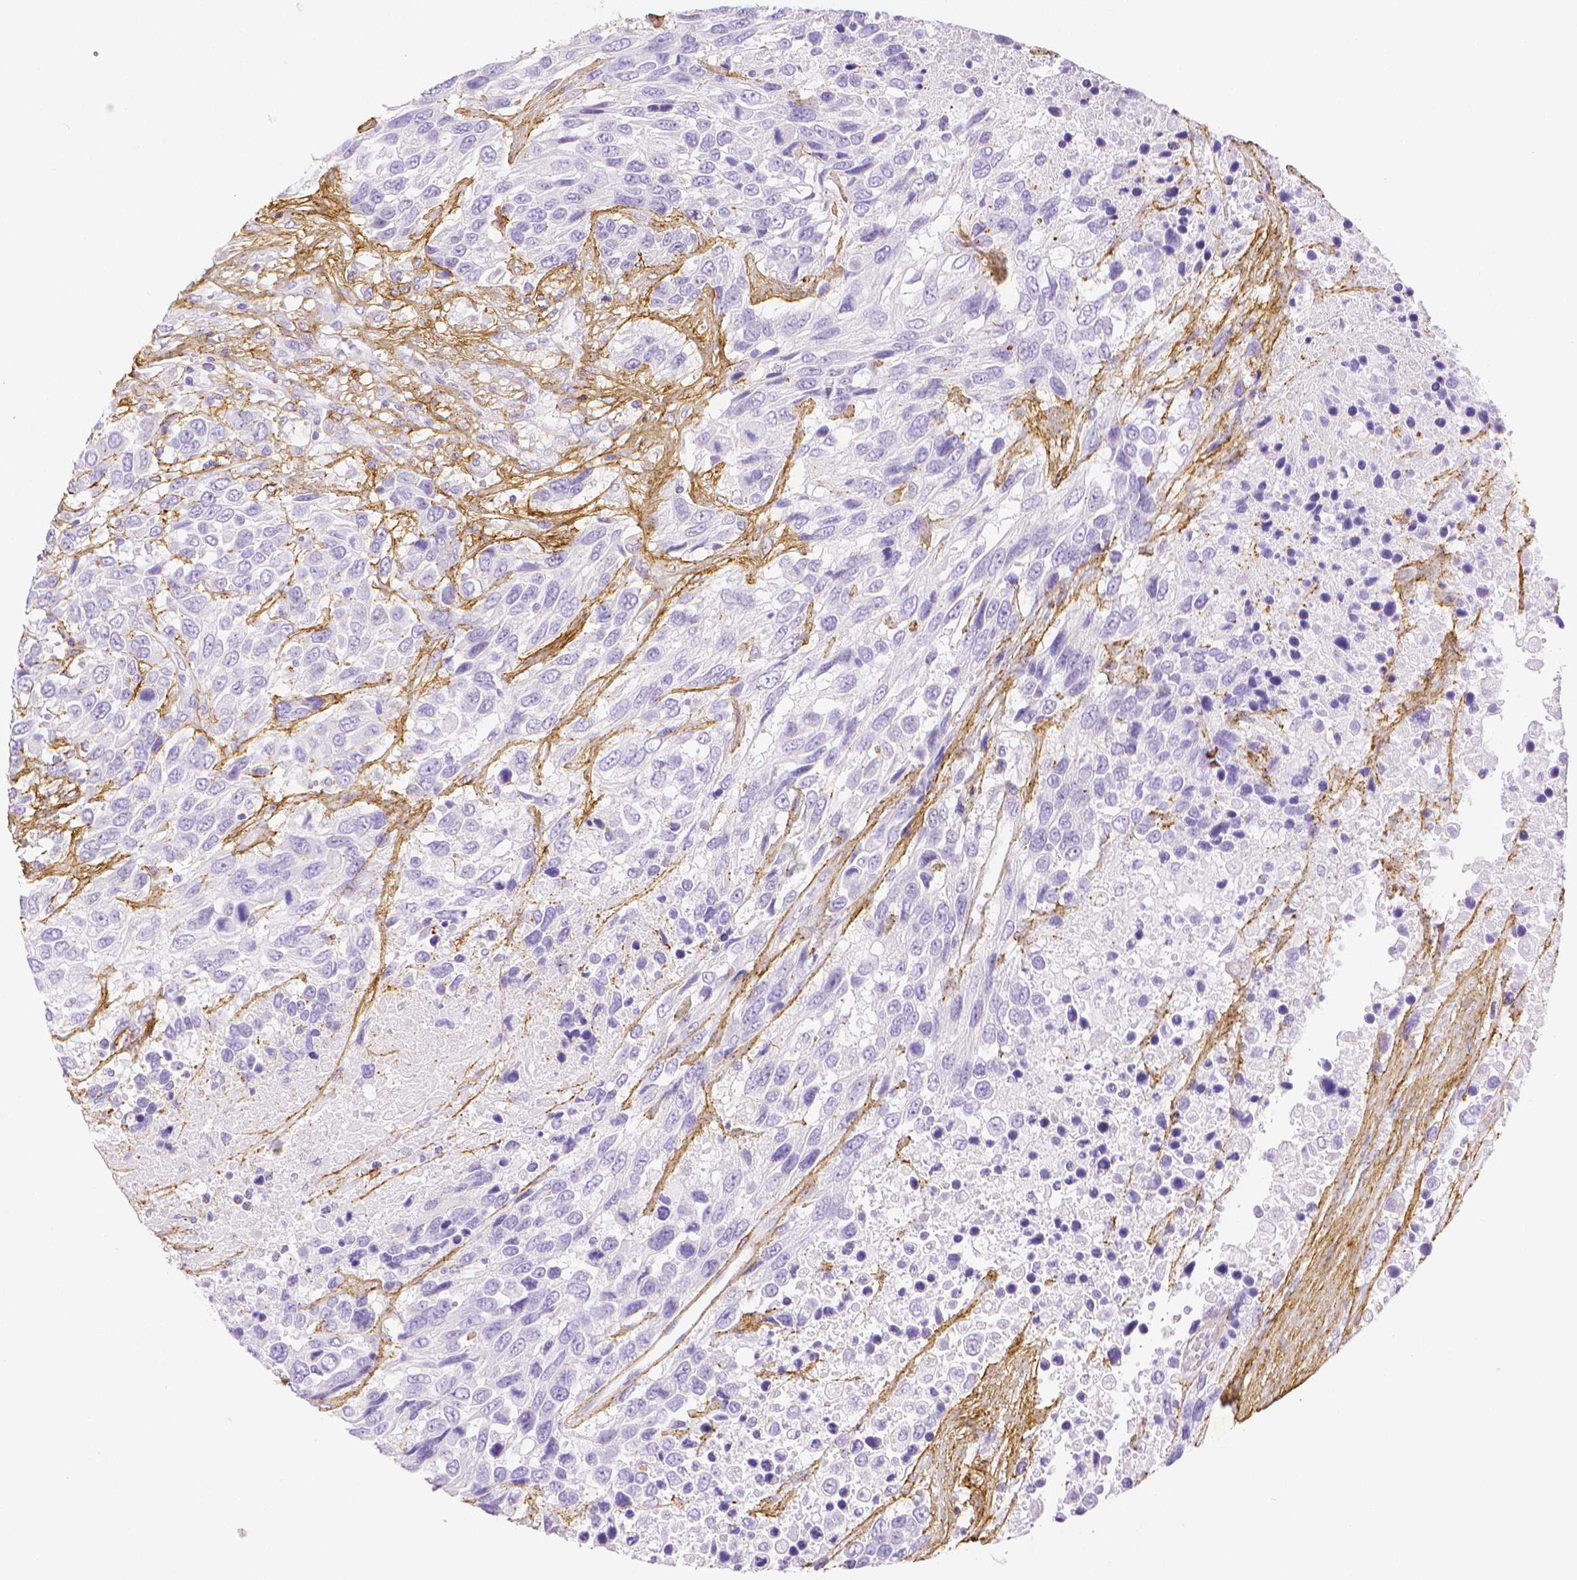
{"staining": {"intensity": "negative", "quantity": "none", "location": "none"}, "tissue": "urothelial cancer", "cell_type": "Tumor cells", "image_type": "cancer", "snomed": [{"axis": "morphology", "description": "Urothelial carcinoma, High grade"}, {"axis": "topography", "description": "Urinary bladder"}], "caption": "This is a image of IHC staining of urothelial carcinoma (high-grade), which shows no expression in tumor cells.", "gene": "FBN1", "patient": {"sex": "female", "age": 70}}